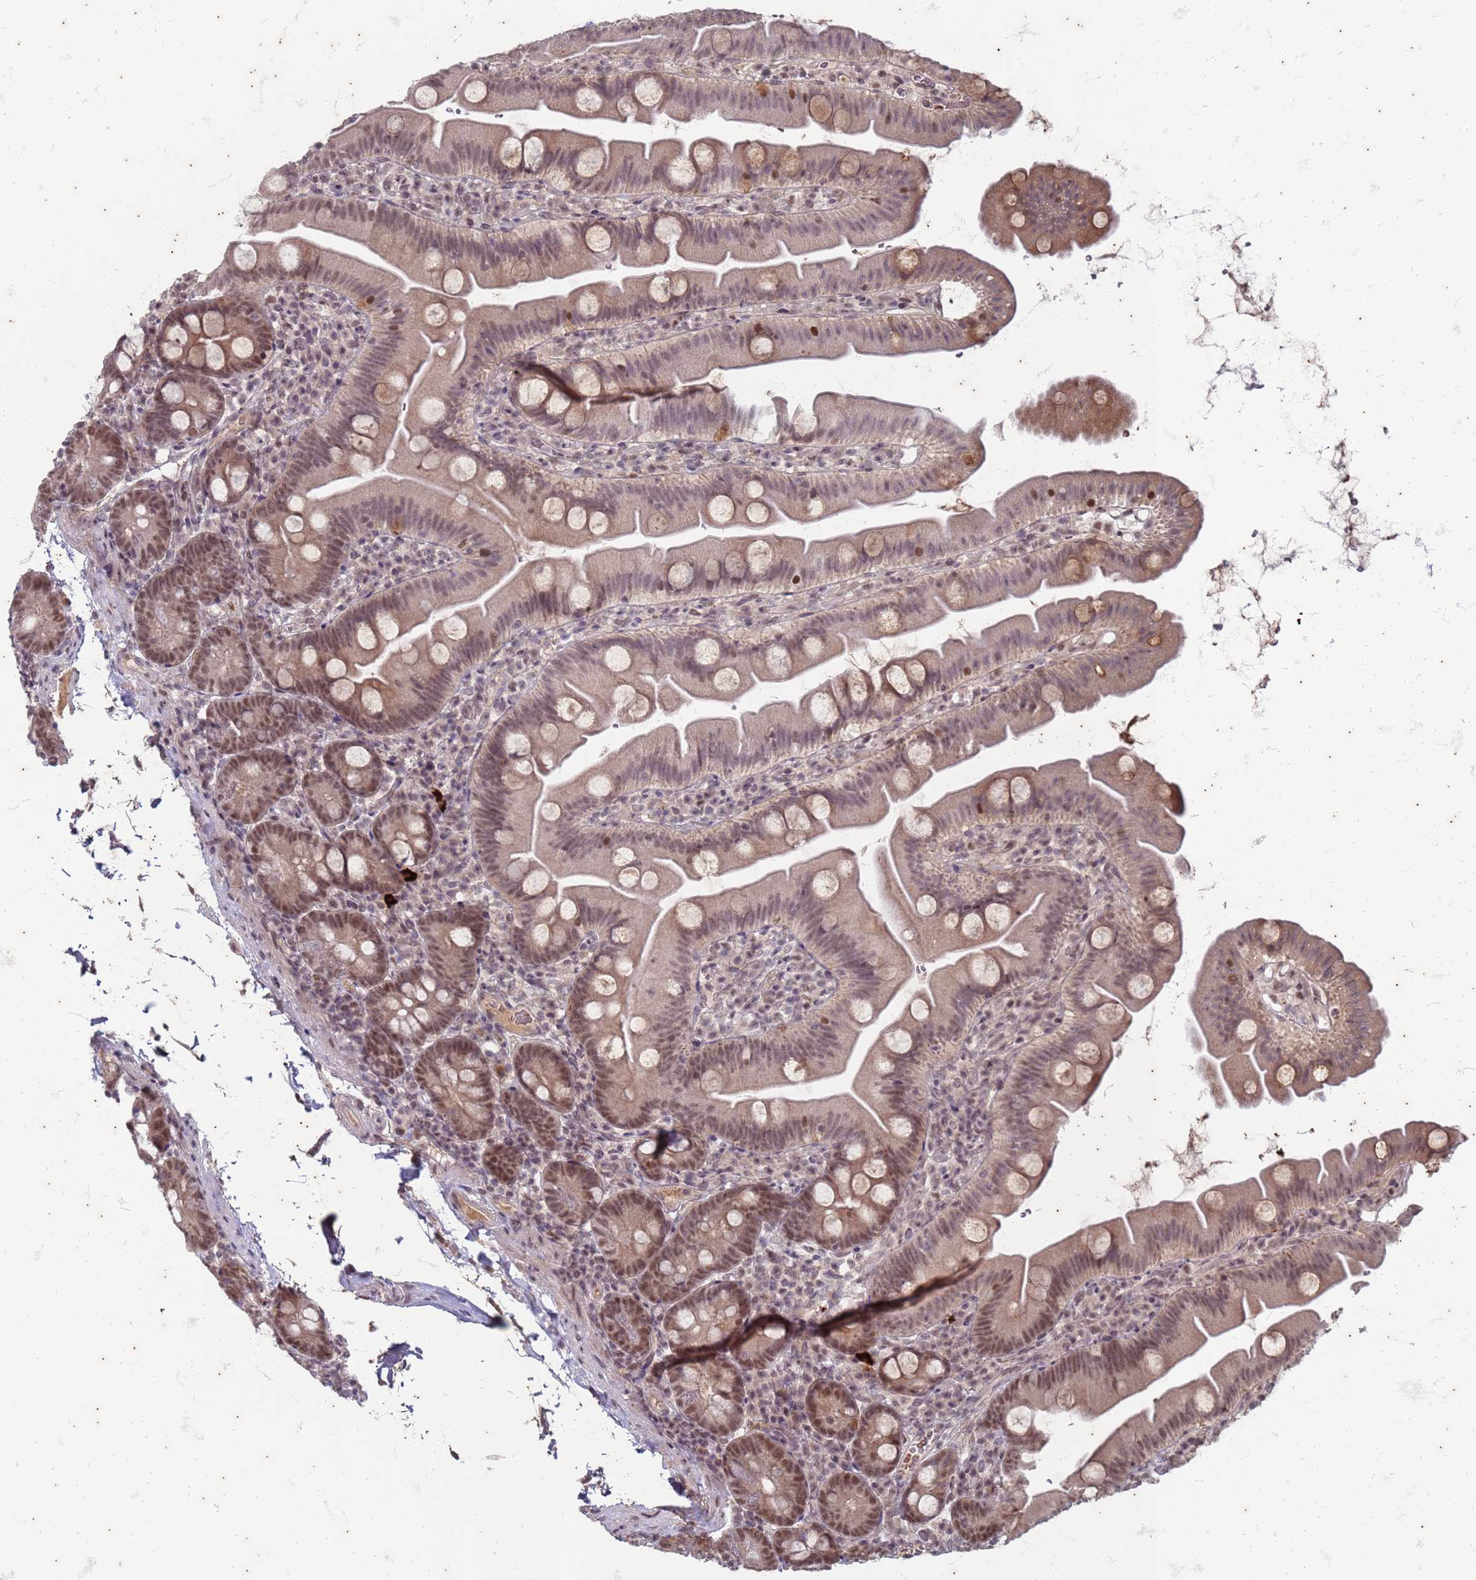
{"staining": {"intensity": "moderate", "quantity": "25%-75%", "location": "cytoplasmic/membranous,nuclear"}, "tissue": "small intestine", "cell_type": "Glandular cells", "image_type": "normal", "snomed": [{"axis": "morphology", "description": "Normal tissue, NOS"}, {"axis": "topography", "description": "Small intestine"}], "caption": "Protein staining shows moderate cytoplasmic/membranous,nuclear positivity in approximately 25%-75% of glandular cells in normal small intestine.", "gene": "TRMT6", "patient": {"sex": "female", "age": 68}}